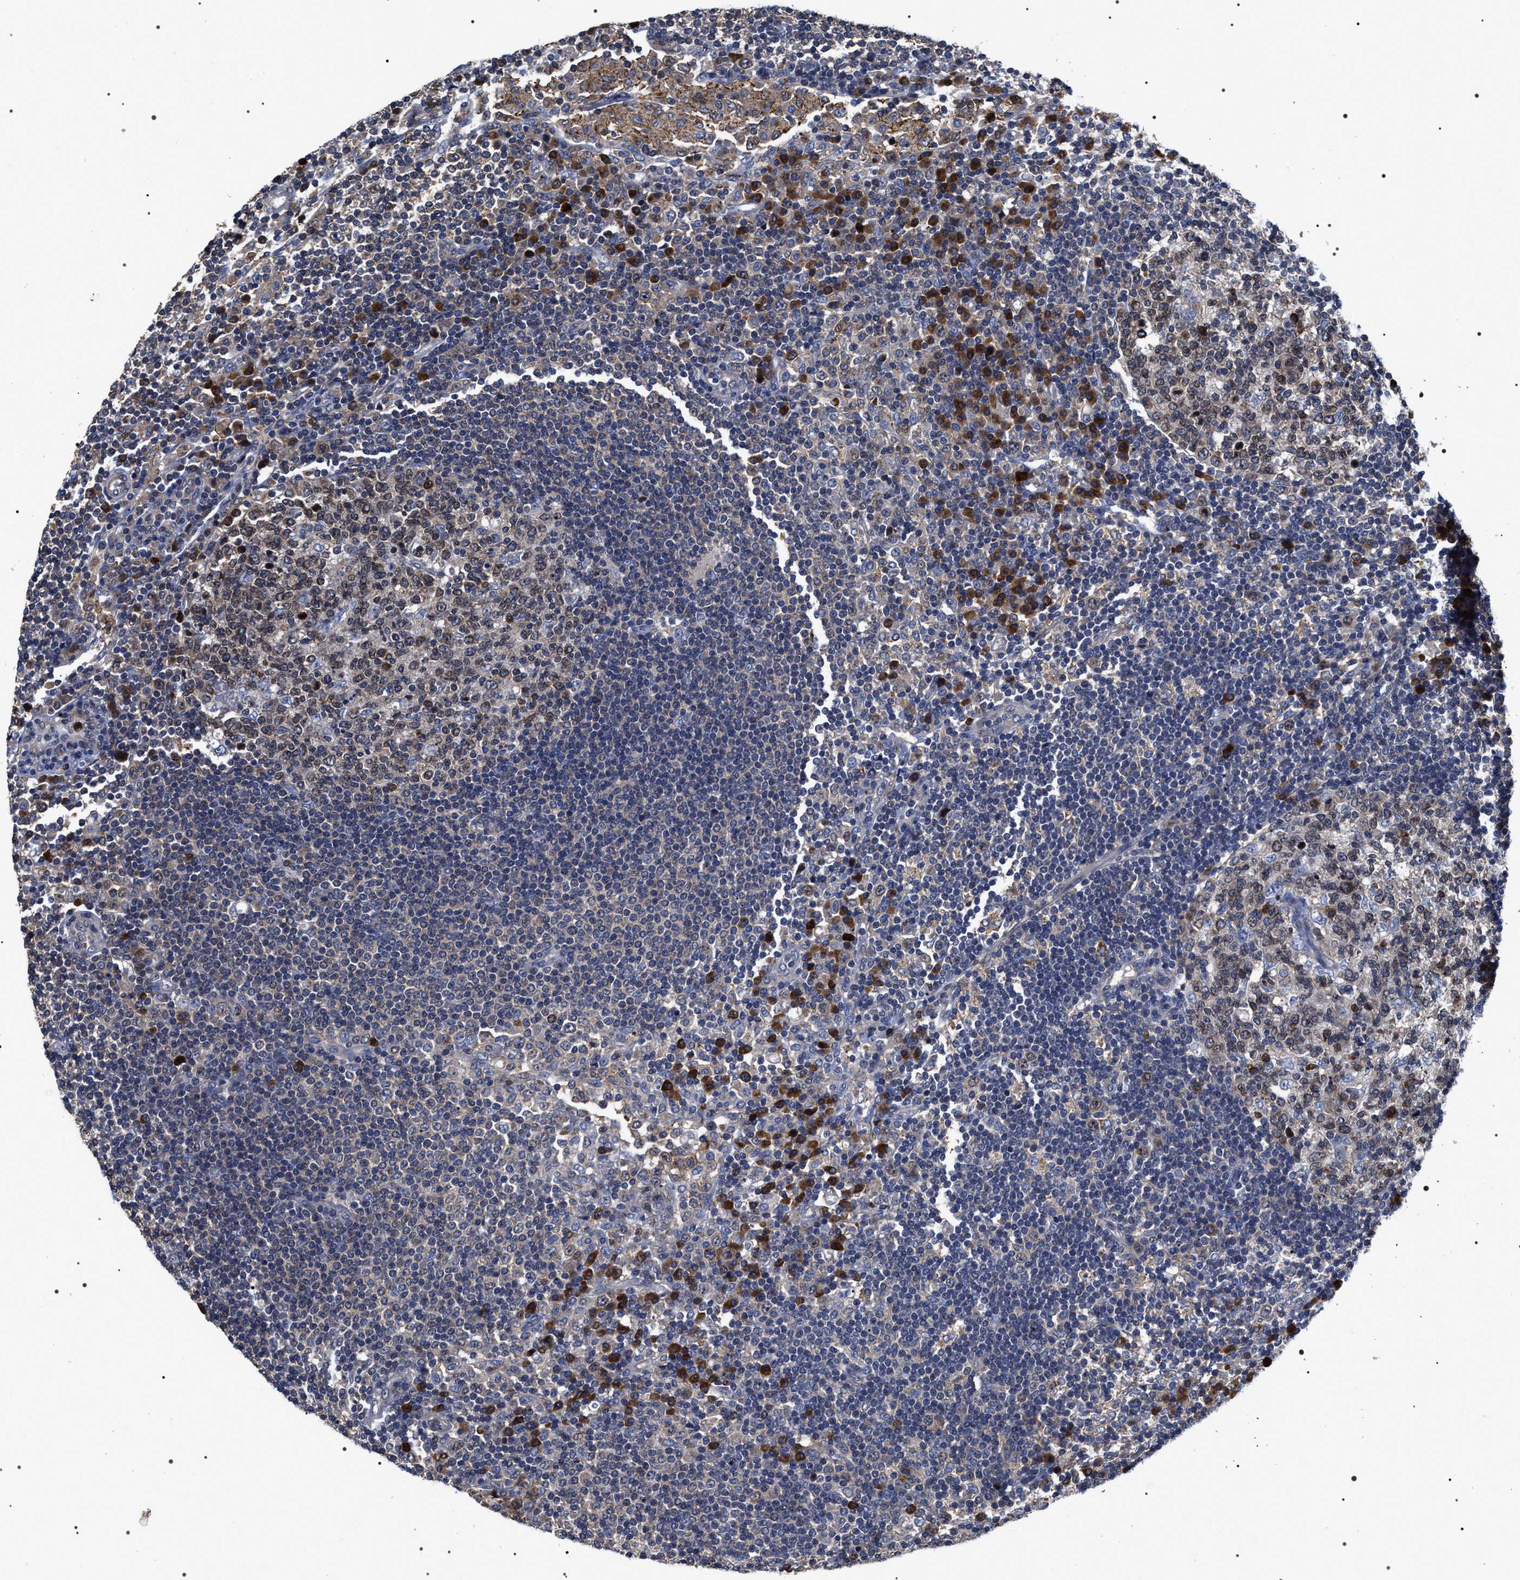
{"staining": {"intensity": "strong", "quantity": "<25%", "location": "cytoplasmic/membranous"}, "tissue": "lymph node", "cell_type": "Germinal center cells", "image_type": "normal", "snomed": [{"axis": "morphology", "description": "Normal tissue, NOS"}, {"axis": "topography", "description": "Lymph node"}], "caption": "DAB immunohistochemical staining of normal lymph node displays strong cytoplasmic/membranous protein expression in approximately <25% of germinal center cells. Nuclei are stained in blue.", "gene": "MIS18A", "patient": {"sex": "female", "age": 53}}